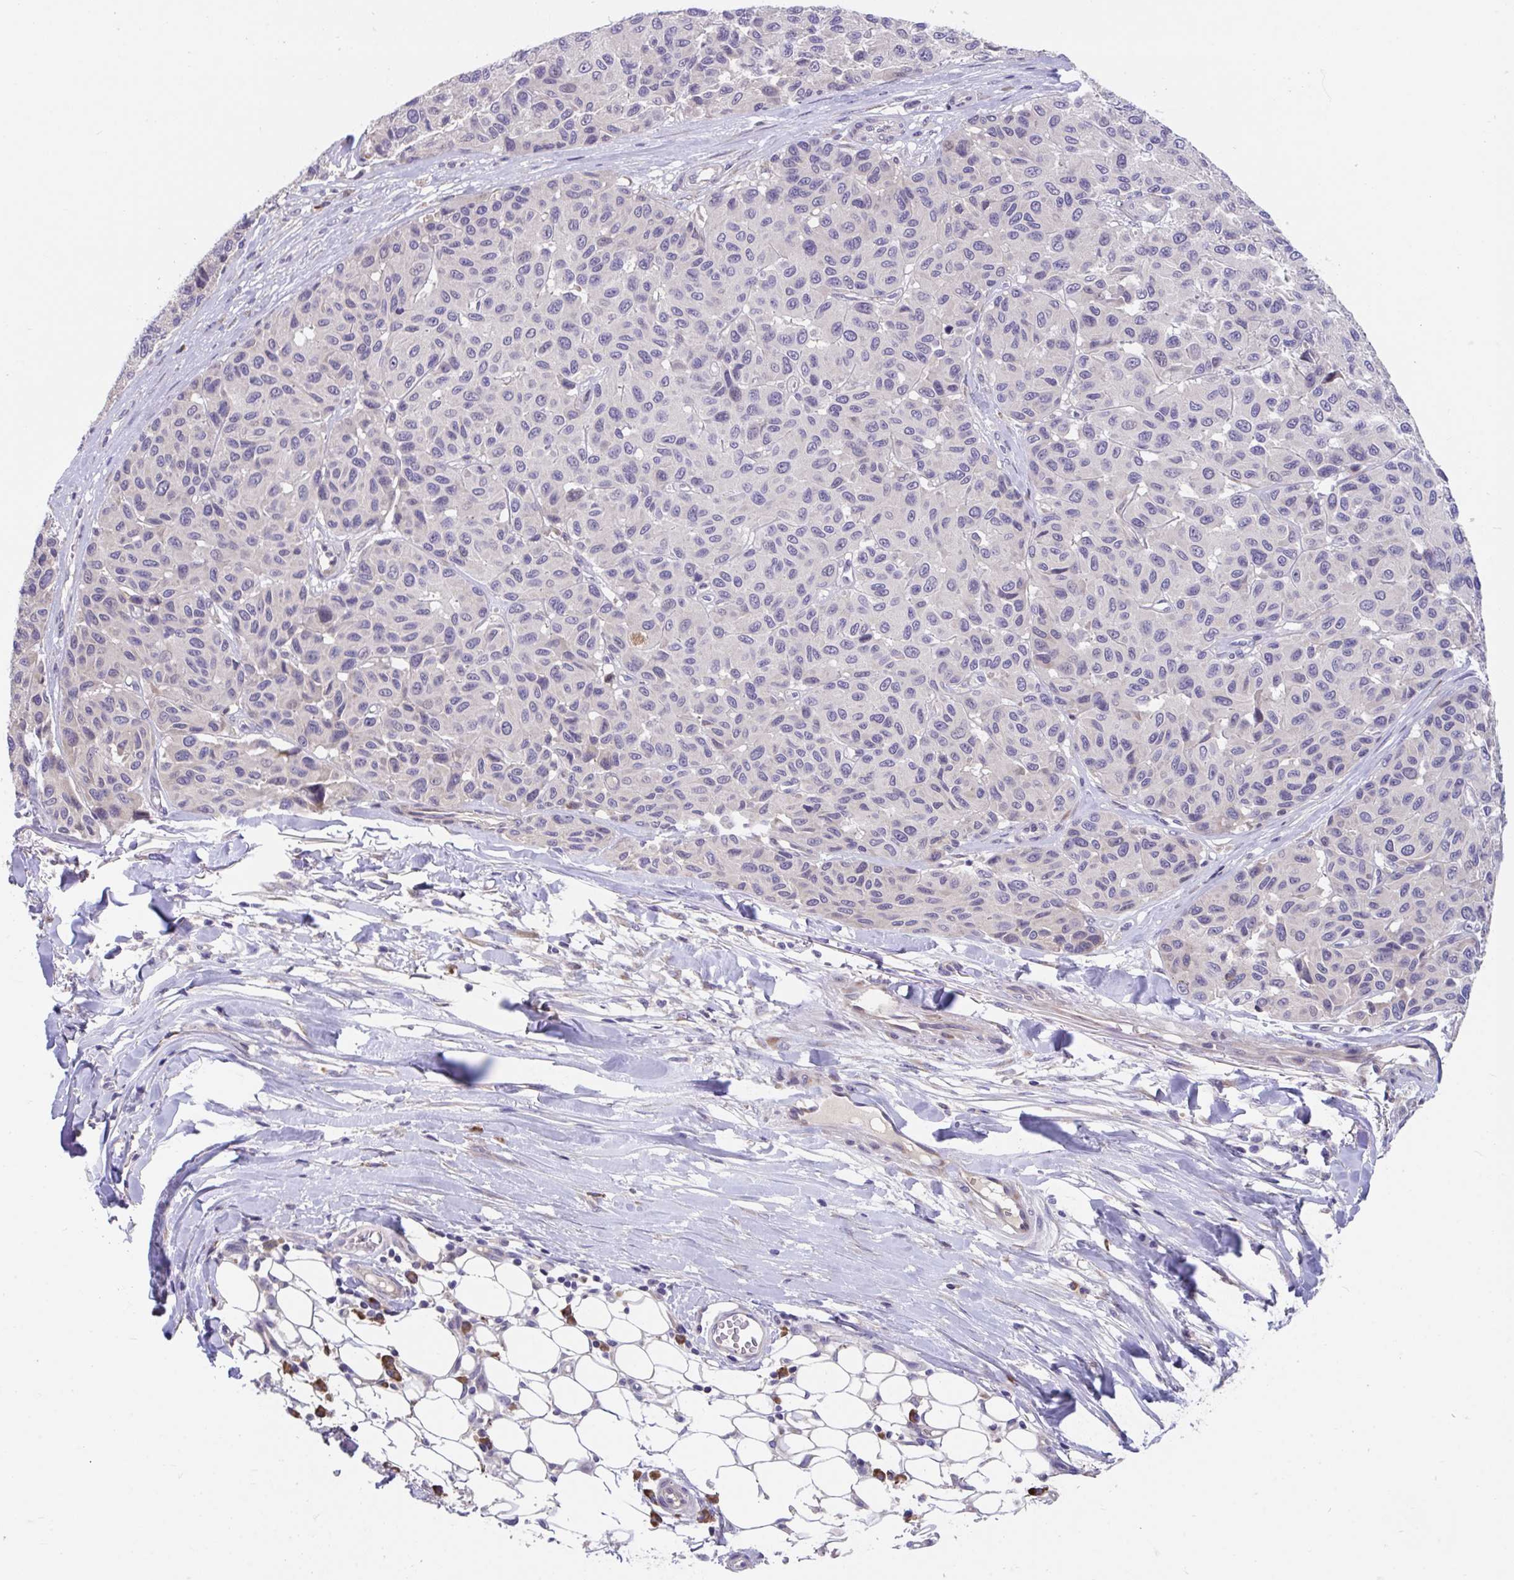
{"staining": {"intensity": "negative", "quantity": "none", "location": "none"}, "tissue": "melanoma", "cell_type": "Tumor cells", "image_type": "cancer", "snomed": [{"axis": "morphology", "description": "Malignant melanoma, NOS"}, {"axis": "topography", "description": "Skin"}], "caption": "The histopathology image shows no significant positivity in tumor cells of melanoma.", "gene": "SUSD4", "patient": {"sex": "female", "age": 66}}